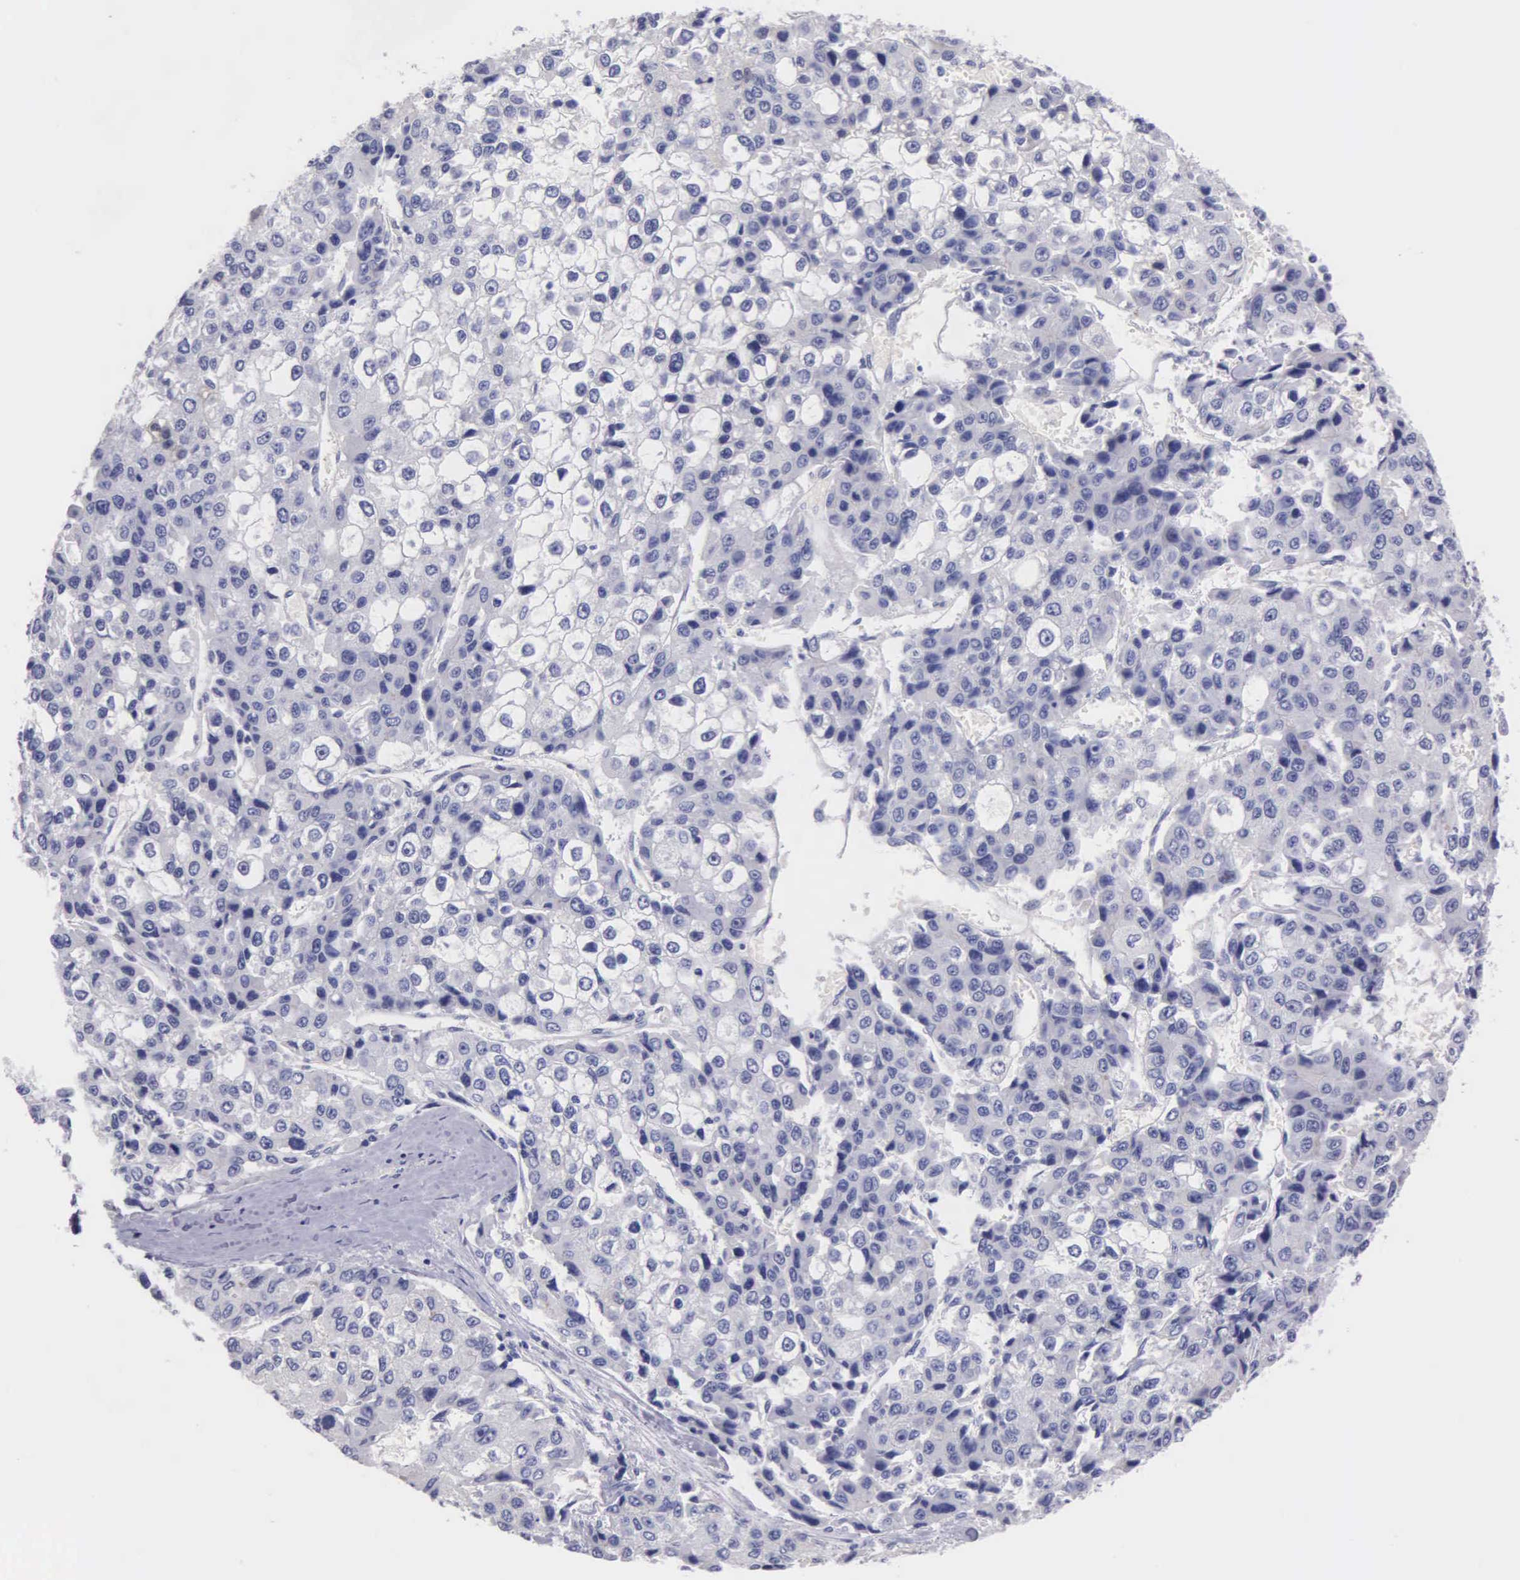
{"staining": {"intensity": "negative", "quantity": "none", "location": "none"}, "tissue": "liver cancer", "cell_type": "Tumor cells", "image_type": "cancer", "snomed": [{"axis": "morphology", "description": "Carcinoma, Hepatocellular, NOS"}, {"axis": "topography", "description": "Liver"}], "caption": "The image shows no staining of tumor cells in liver hepatocellular carcinoma.", "gene": "GSTT2", "patient": {"sex": "female", "age": 66}}